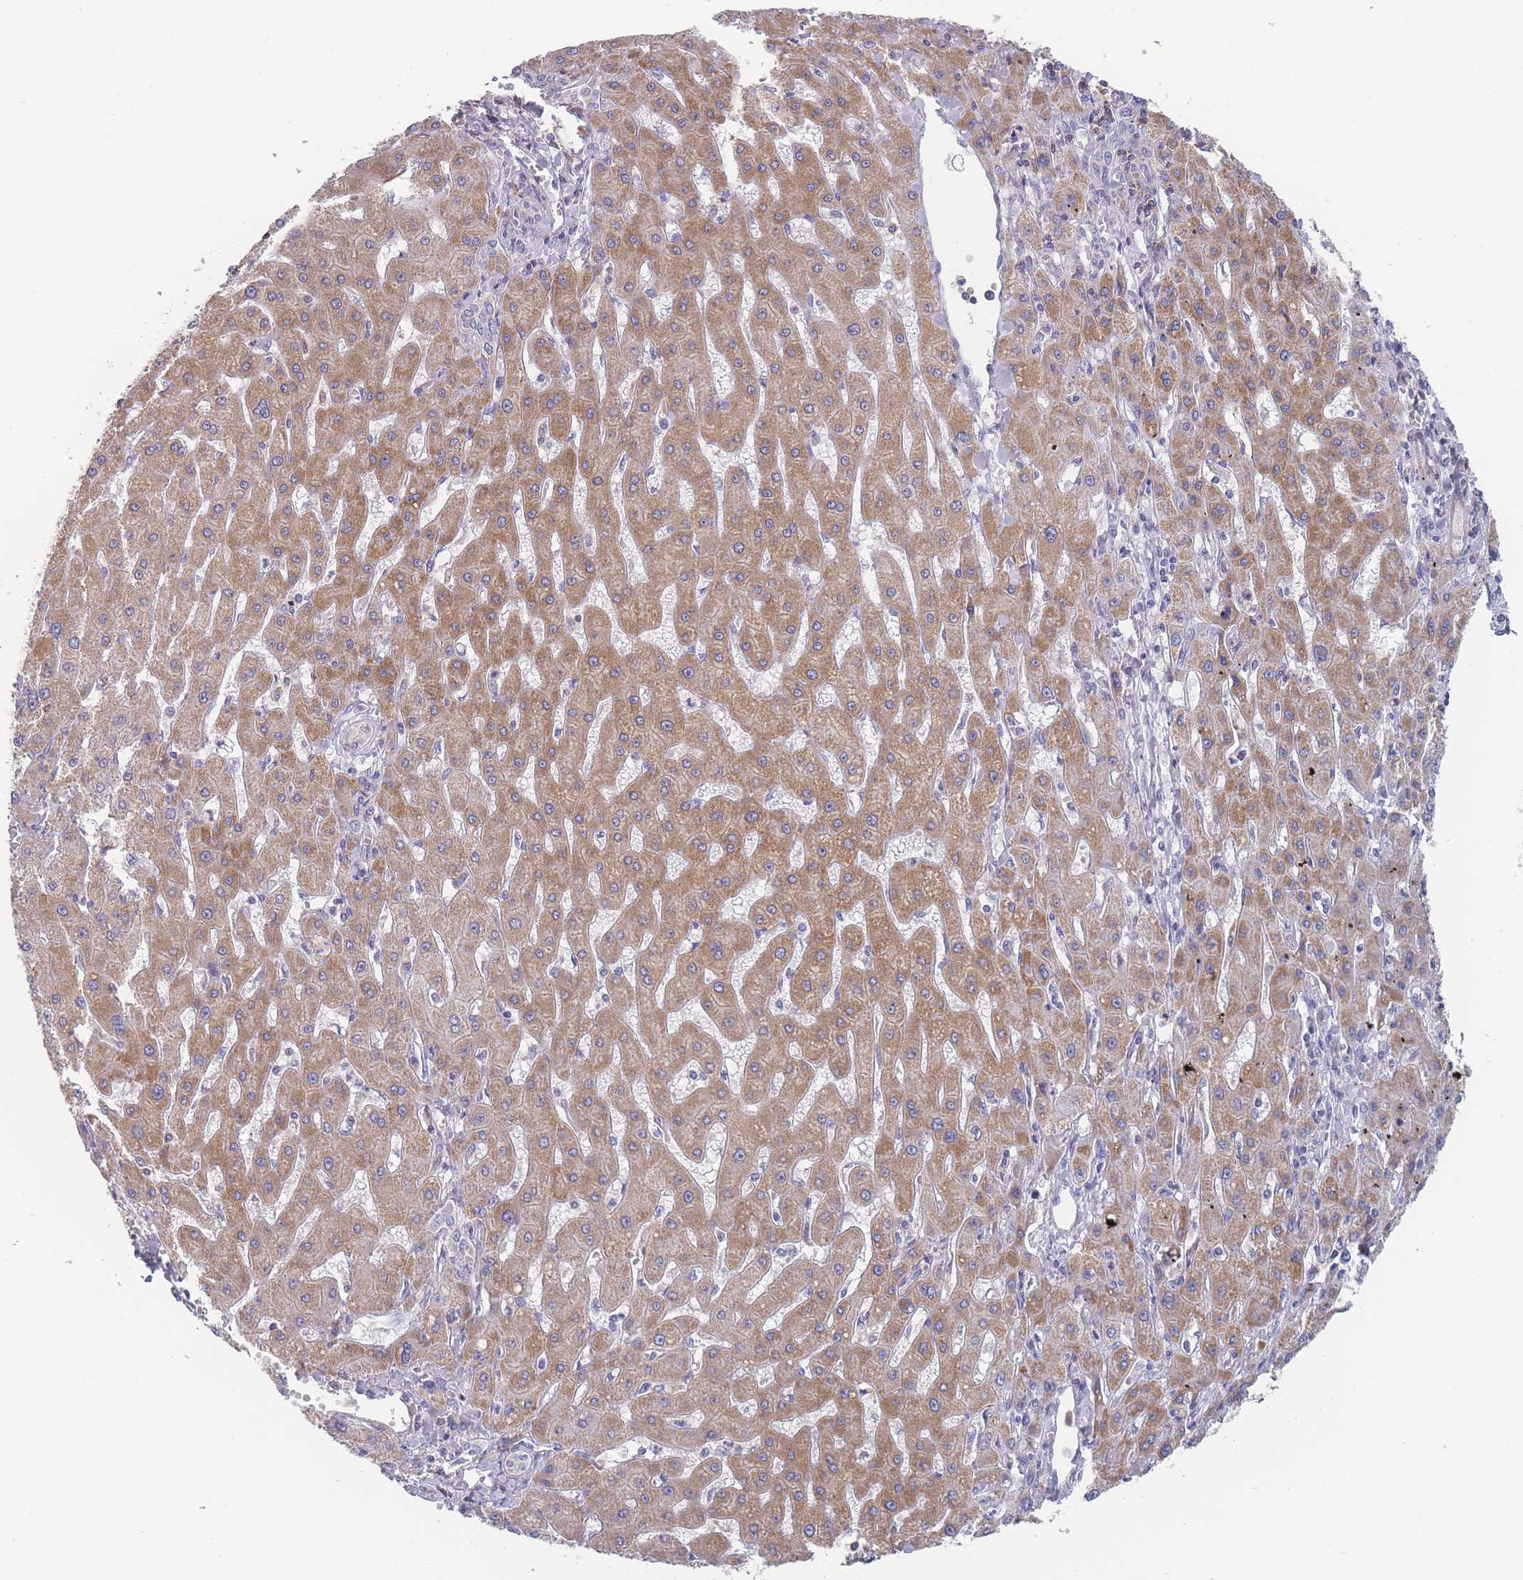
{"staining": {"intensity": "moderate", "quantity": ">75%", "location": "cytoplasmic/membranous"}, "tissue": "liver cancer", "cell_type": "Tumor cells", "image_type": "cancer", "snomed": [{"axis": "morphology", "description": "Carcinoma, Hepatocellular, NOS"}, {"axis": "topography", "description": "Liver"}], "caption": "Brown immunohistochemical staining in liver cancer displays moderate cytoplasmic/membranous positivity in about >75% of tumor cells.", "gene": "SCCPDH", "patient": {"sex": "male", "age": 72}}